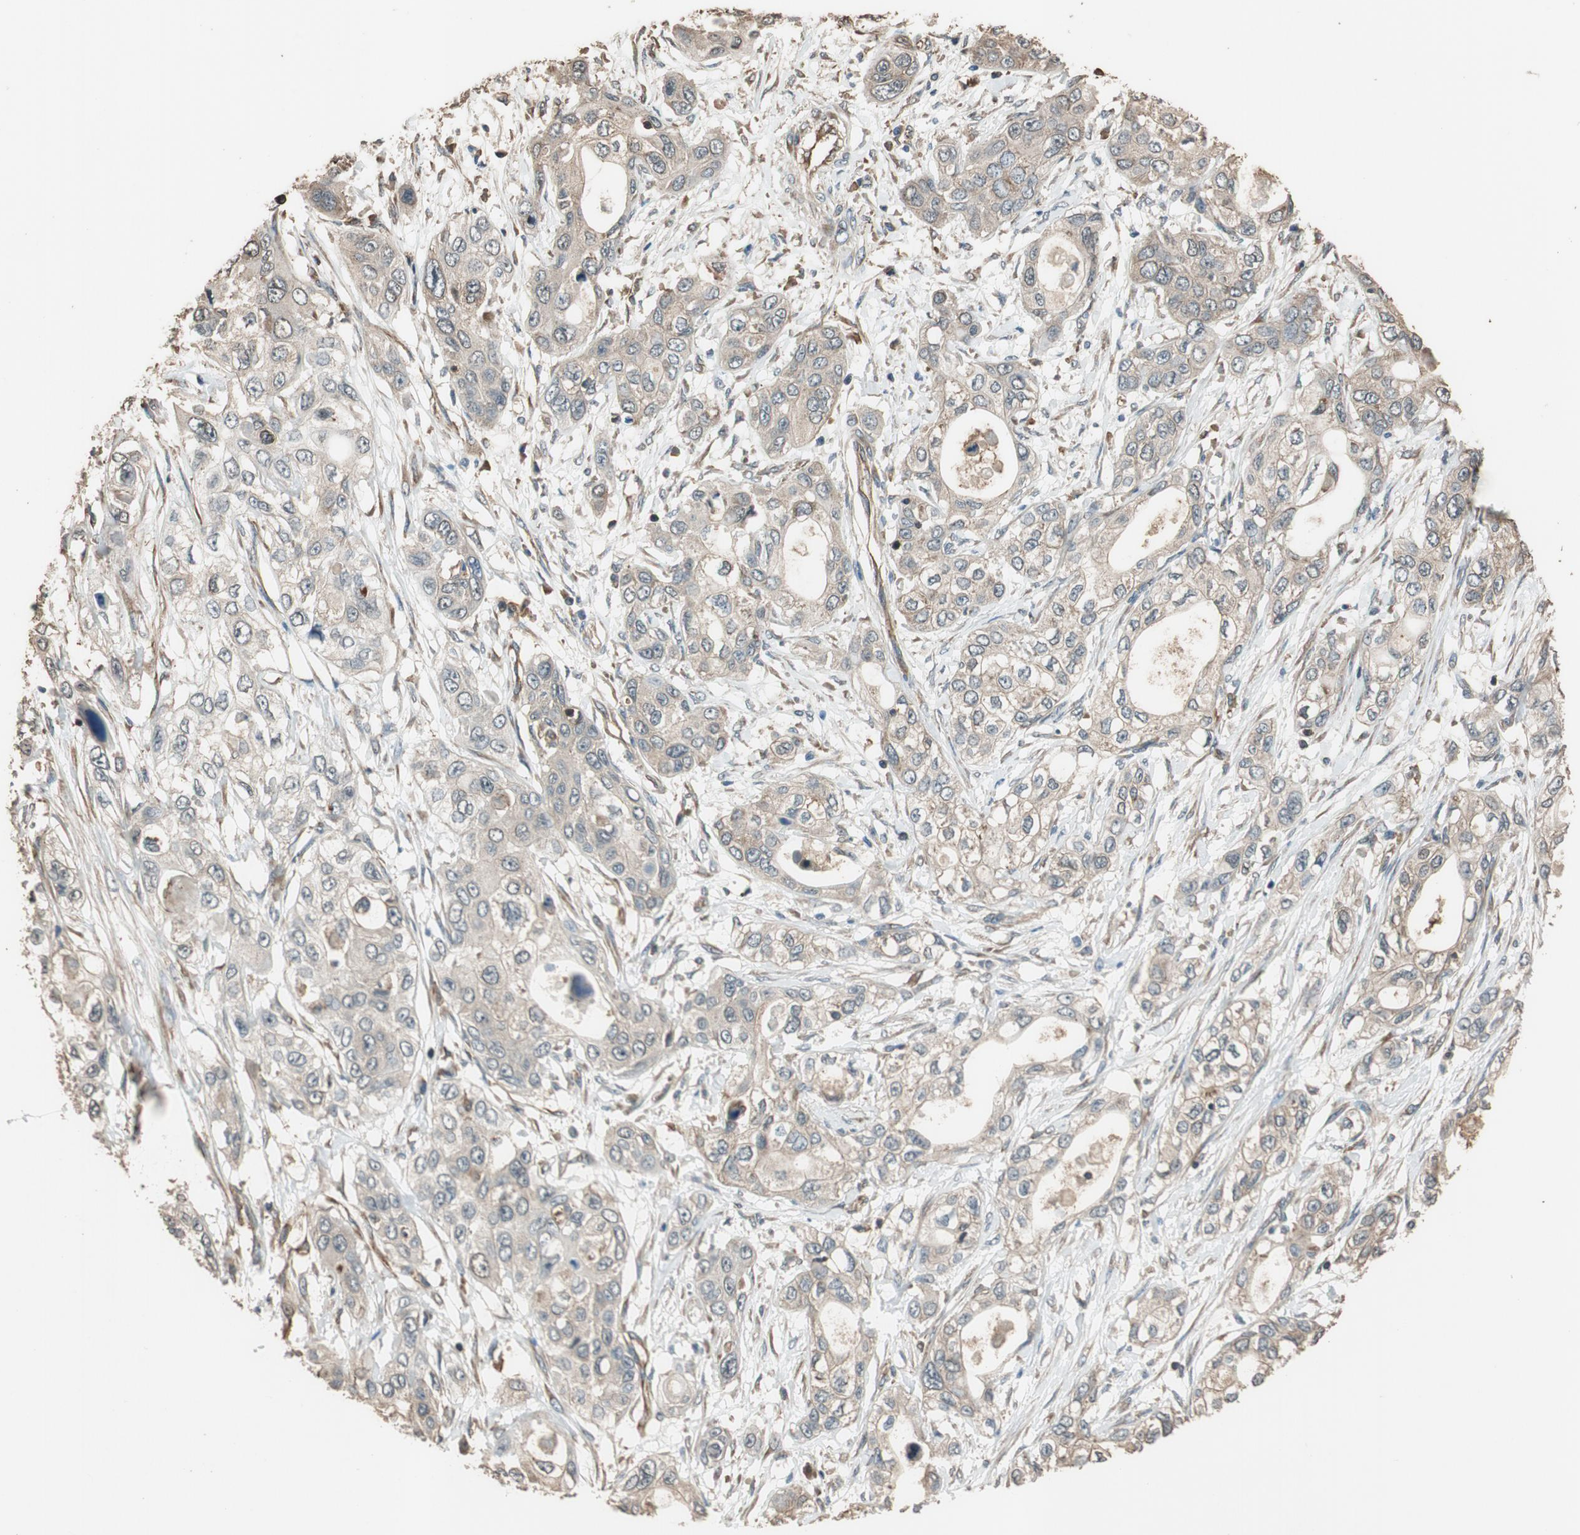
{"staining": {"intensity": "weak", "quantity": "<25%", "location": "cytoplasmic/membranous"}, "tissue": "pancreatic cancer", "cell_type": "Tumor cells", "image_type": "cancer", "snomed": [{"axis": "morphology", "description": "Adenocarcinoma, NOS"}, {"axis": "topography", "description": "Pancreas"}], "caption": "Immunohistochemistry (IHC) of pancreatic cancer reveals no staining in tumor cells. Nuclei are stained in blue.", "gene": "MST1R", "patient": {"sex": "female", "age": 70}}